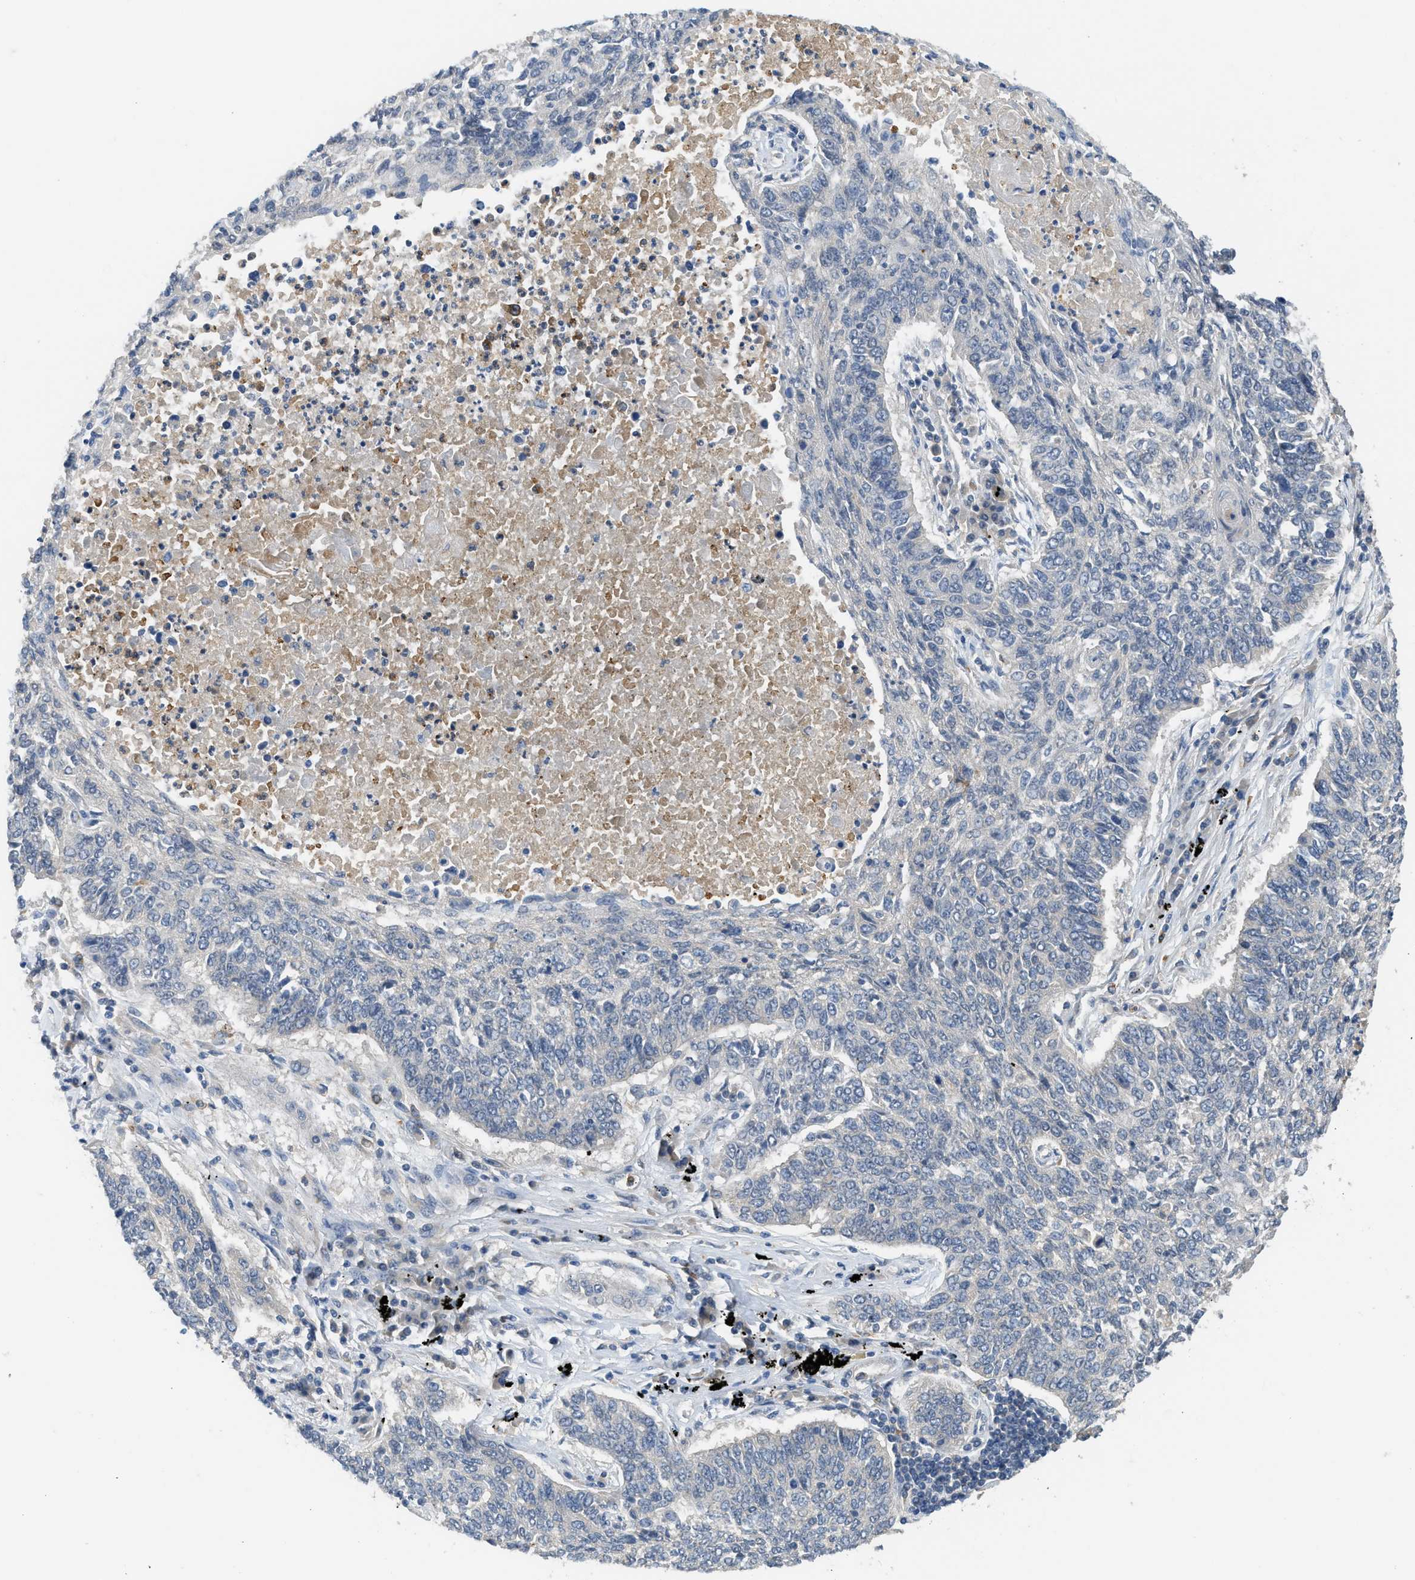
{"staining": {"intensity": "negative", "quantity": "none", "location": "none"}, "tissue": "lung cancer", "cell_type": "Tumor cells", "image_type": "cancer", "snomed": [{"axis": "morphology", "description": "Normal tissue, NOS"}, {"axis": "morphology", "description": "Squamous cell carcinoma, NOS"}, {"axis": "topography", "description": "Cartilage tissue"}, {"axis": "topography", "description": "Bronchus"}, {"axis": "topography", "description": "Lung"}], "caption": "High magnification brightfield microscopy of lung cancer stained with DAB (brown) and counterstained with hematoxylin (blue): tumor cells show no significant expression. (DAB (3,3'-diaminobenzidine) immunohistochemistry (IHC), high magnification).", "gene": "RHBDF2", "patient": {"sex": "female", "age": 49}}